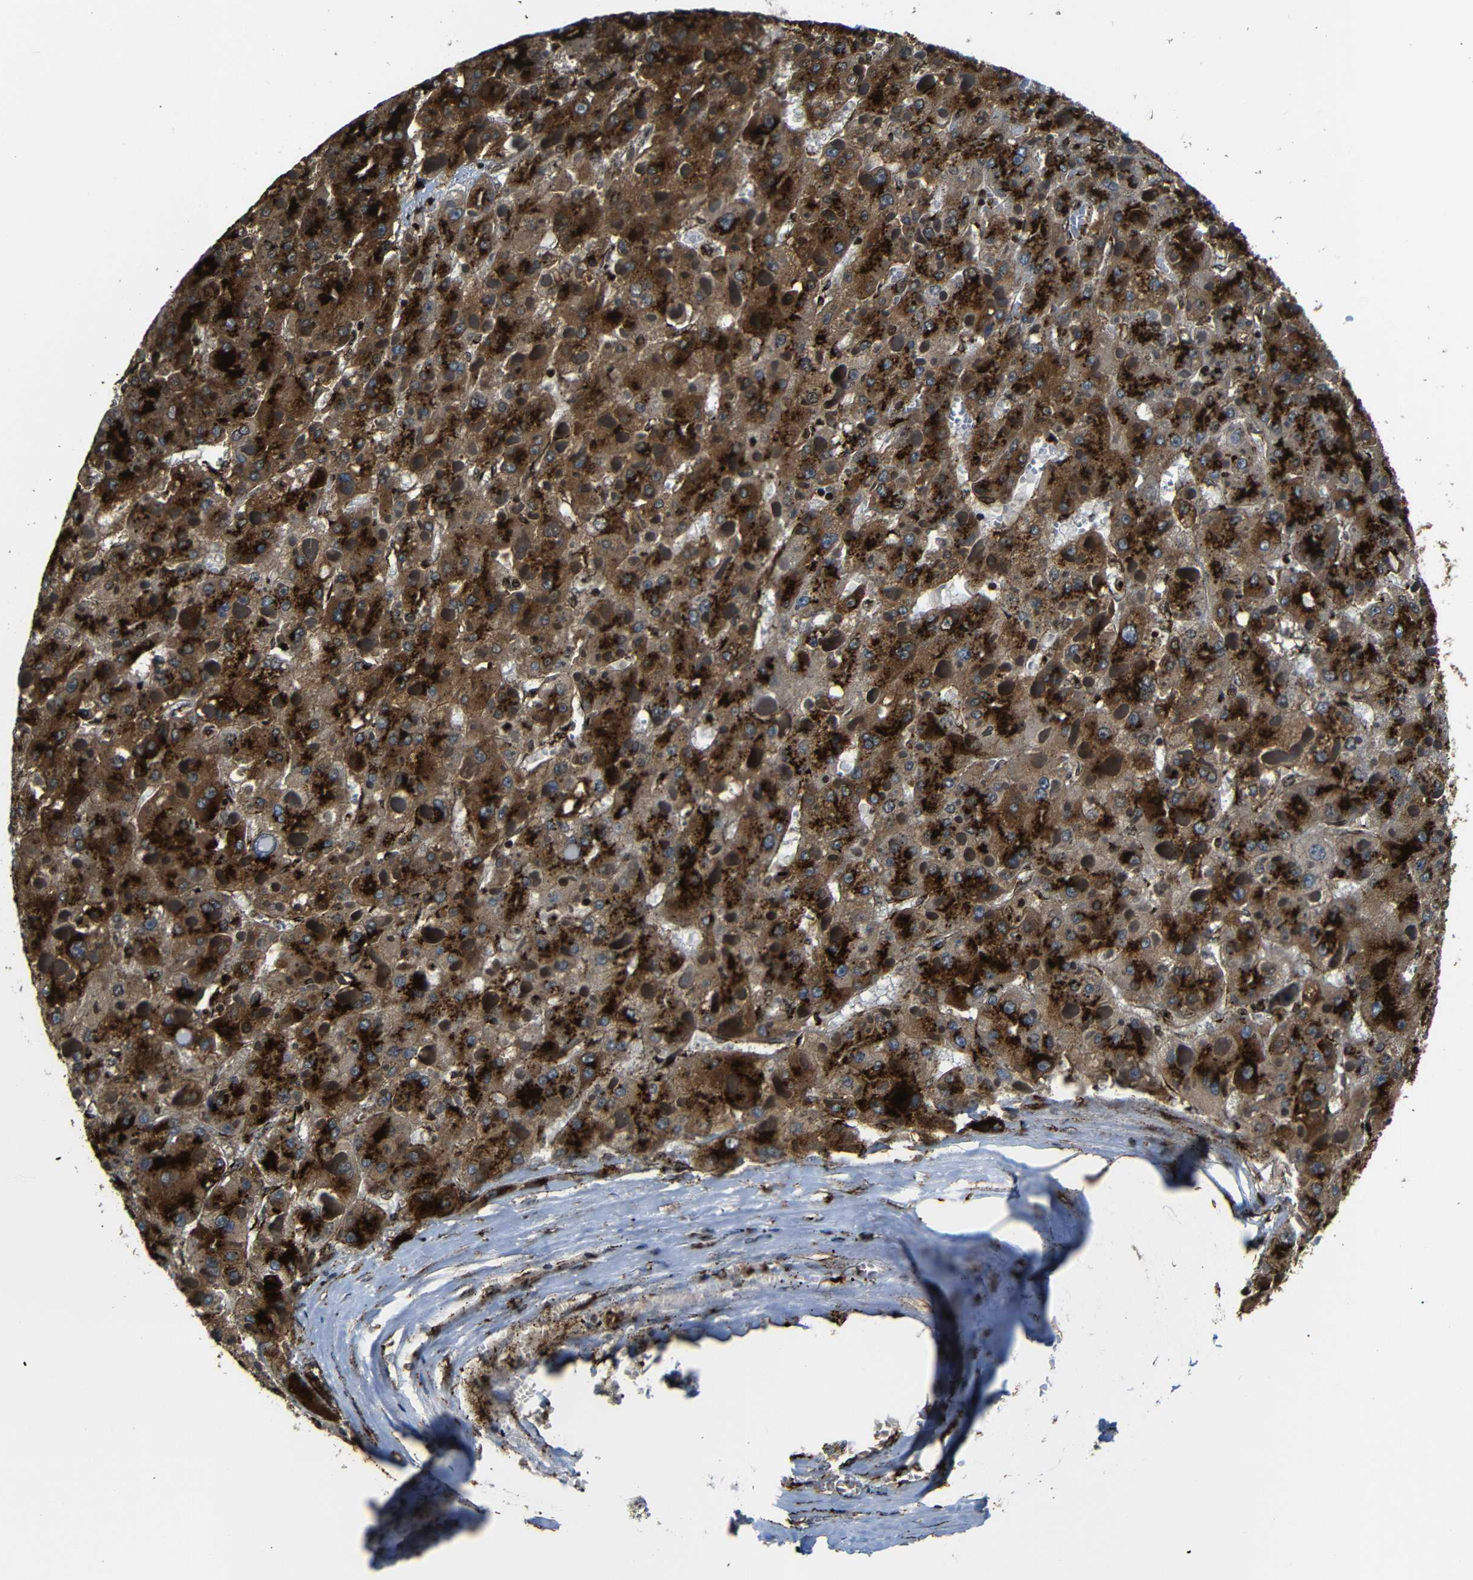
{"staining": {"intensity": "strong", "quantity": ">75%", "location": "cytoplasmic/membranous"}, "tissue": "liver cancer", "cell_type": "Tumor cells", "image_type": "cancer", "snomed": [{"axis": "morphology", "description": "Carcinoma, Hepatocellular, NOS"}, {"axis": "topography", "description": "Liver"}], "caption": "A high amount of strong cytoplasmic/membranous expression is seen in approximately >75% of tumor cells in liver cancer tissue.", "gene": "TGOLN2", "patient": {"sex": "female", "age": 73}}